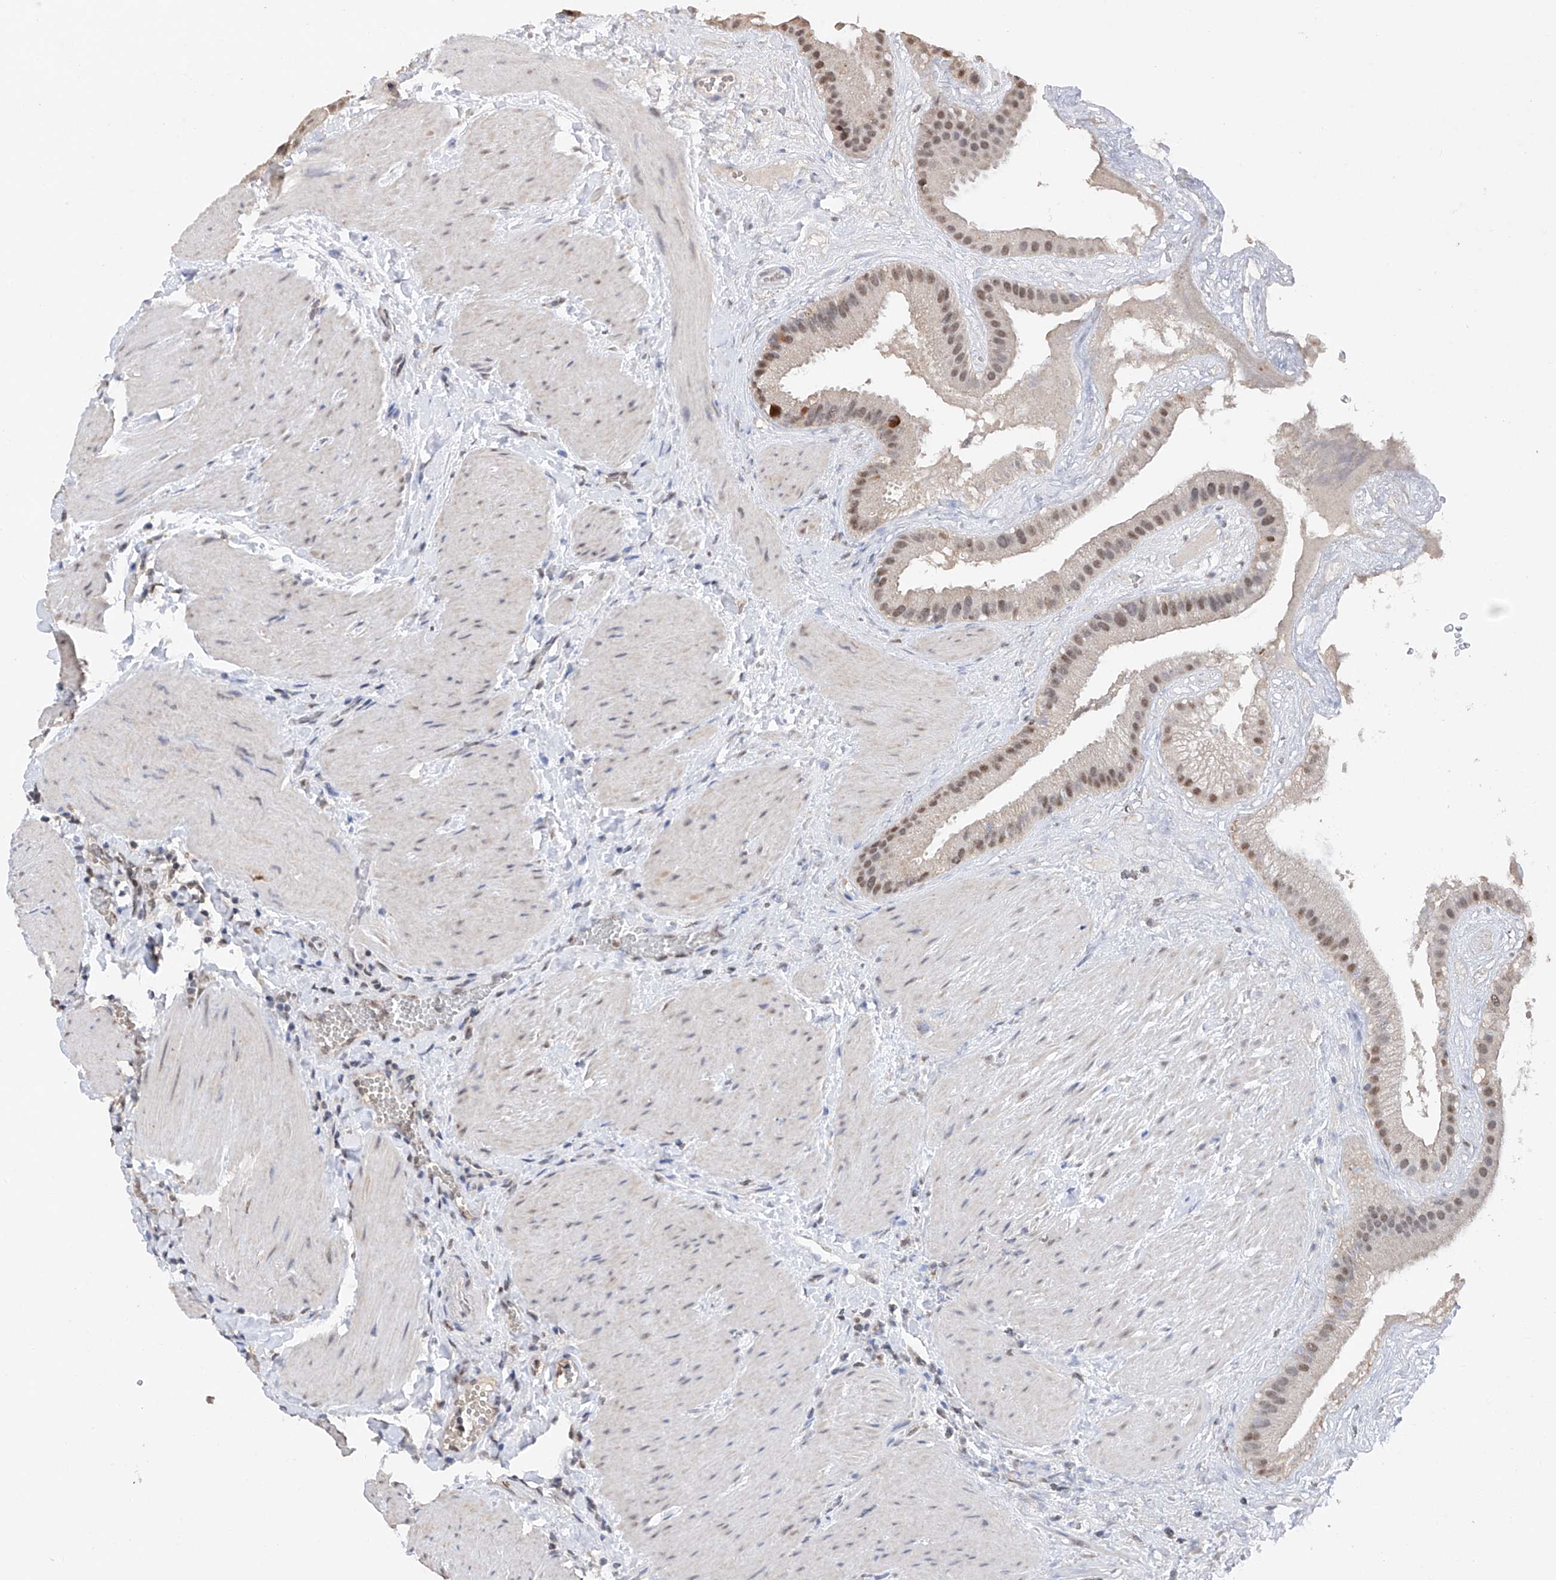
{"staining": {"intensity": "moderate", "quantity": "25%-75%", "location": "nuclear"}, "tissue": "gallbladder", "cell_type": "Glandular cells", "image_type": "normal", "snomed": [{"axis": "morphology", "description": "Normal tissue, NOS"}, {"axis": "topography", "description": "Gallbladder"}], "caption": "The micrograph shows immunohistochemical staining of unremarkable gallbladder. There is moderate nuclear staining is identified in approximately 25%-75% of glandular cells. (Stains: DAB in brown, nuclei in blue, Microscopy: brightfield microscopy at high magnification).", "gene": "DMAP1", "patient": {"sex": "male", "age": 55}}